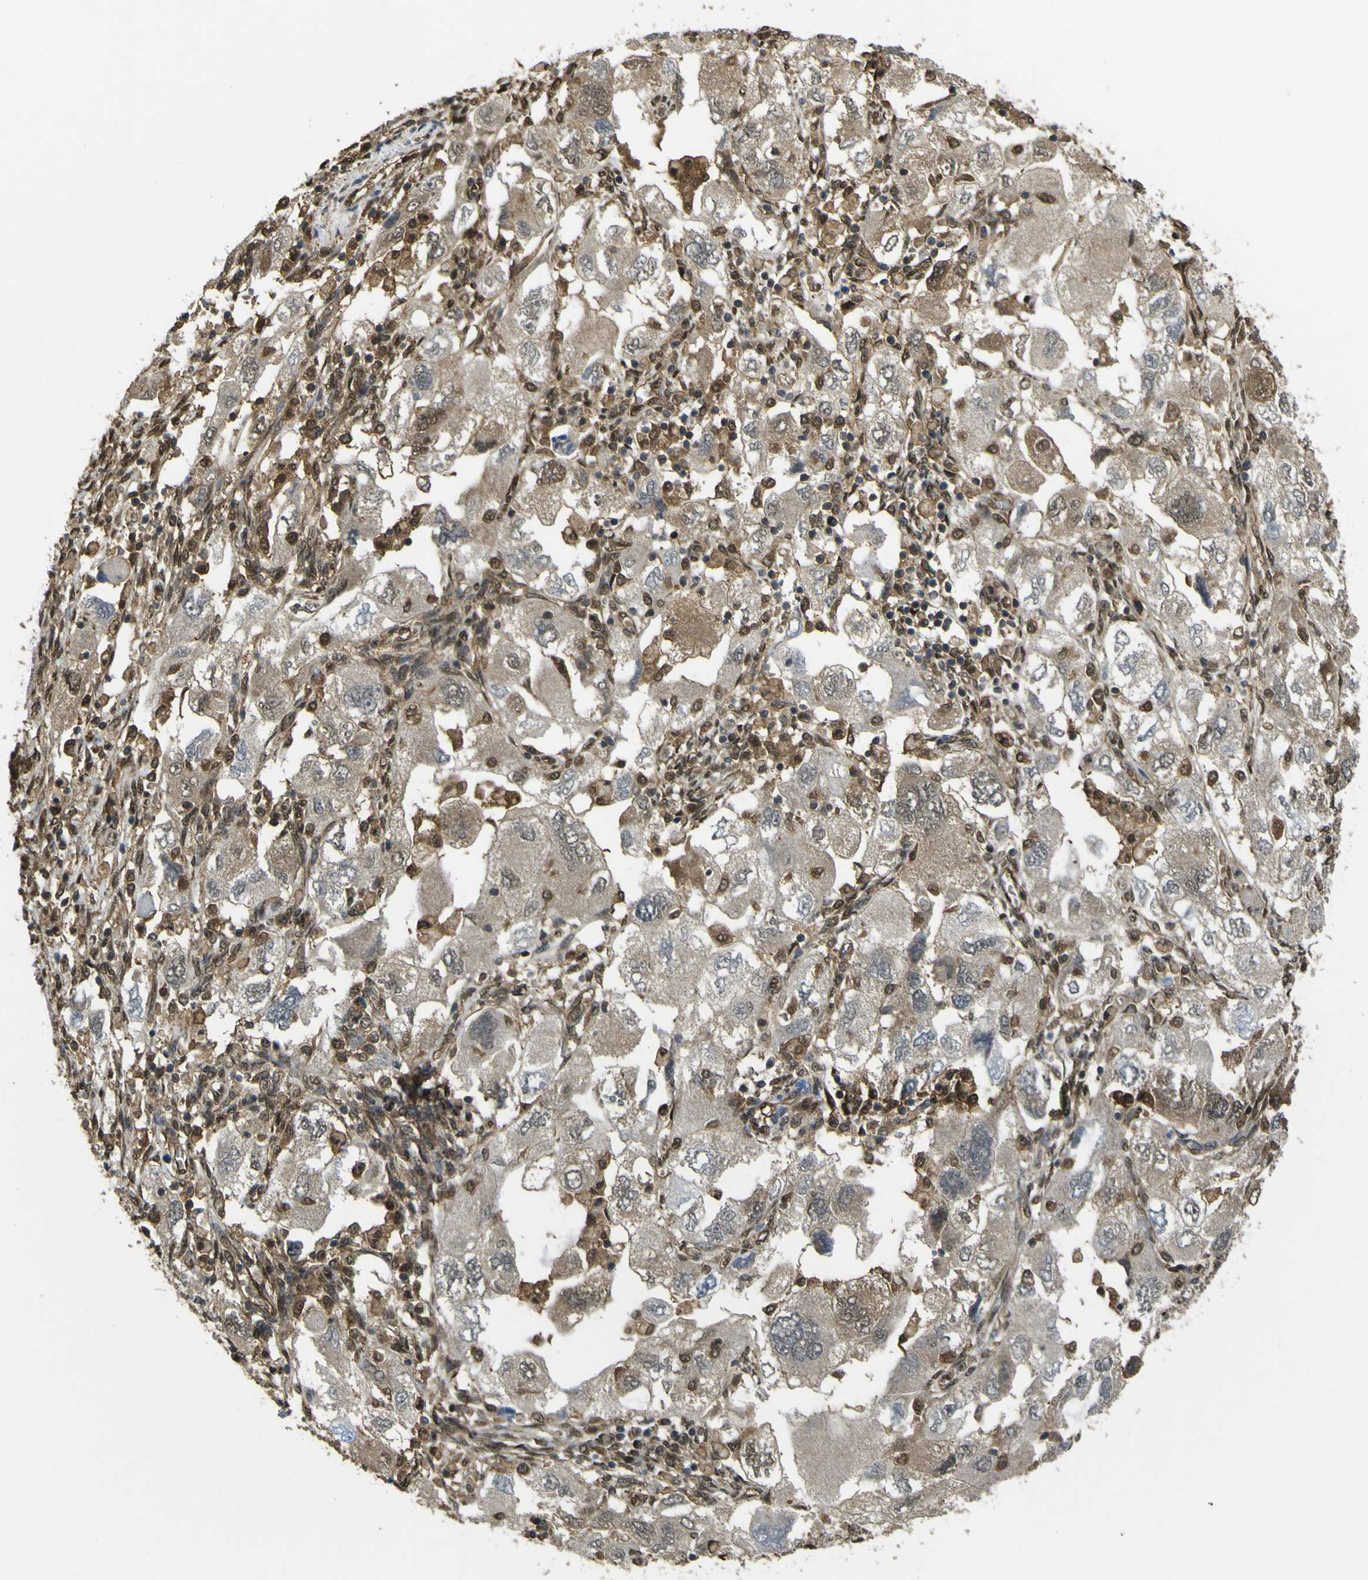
{"staining": {"intensity": "weak", "quantity": ">75%", "location": "cytoplasmic/membranous"}, "tissue": "ovarian cancer", "cell_type": "Tumor cells", "image_type": "cancer", "snomed": [{"axis": "morphology", "description": "Carcinoma, NOS"}, {"axis": "morphology", "description": "Cystadenocarcinoma, serous, NOS"}, {"axis": "topography", "description": "Ovary"}], "caption": "This is an image of immunohistochemistry (IHC) staining of carcinoma (ovarian), which shows weak positivity in the cytoplasmic/membranous of tumor cells.", "gene": "YWHAG", "patient": {"sex": "female", "age": 69}}